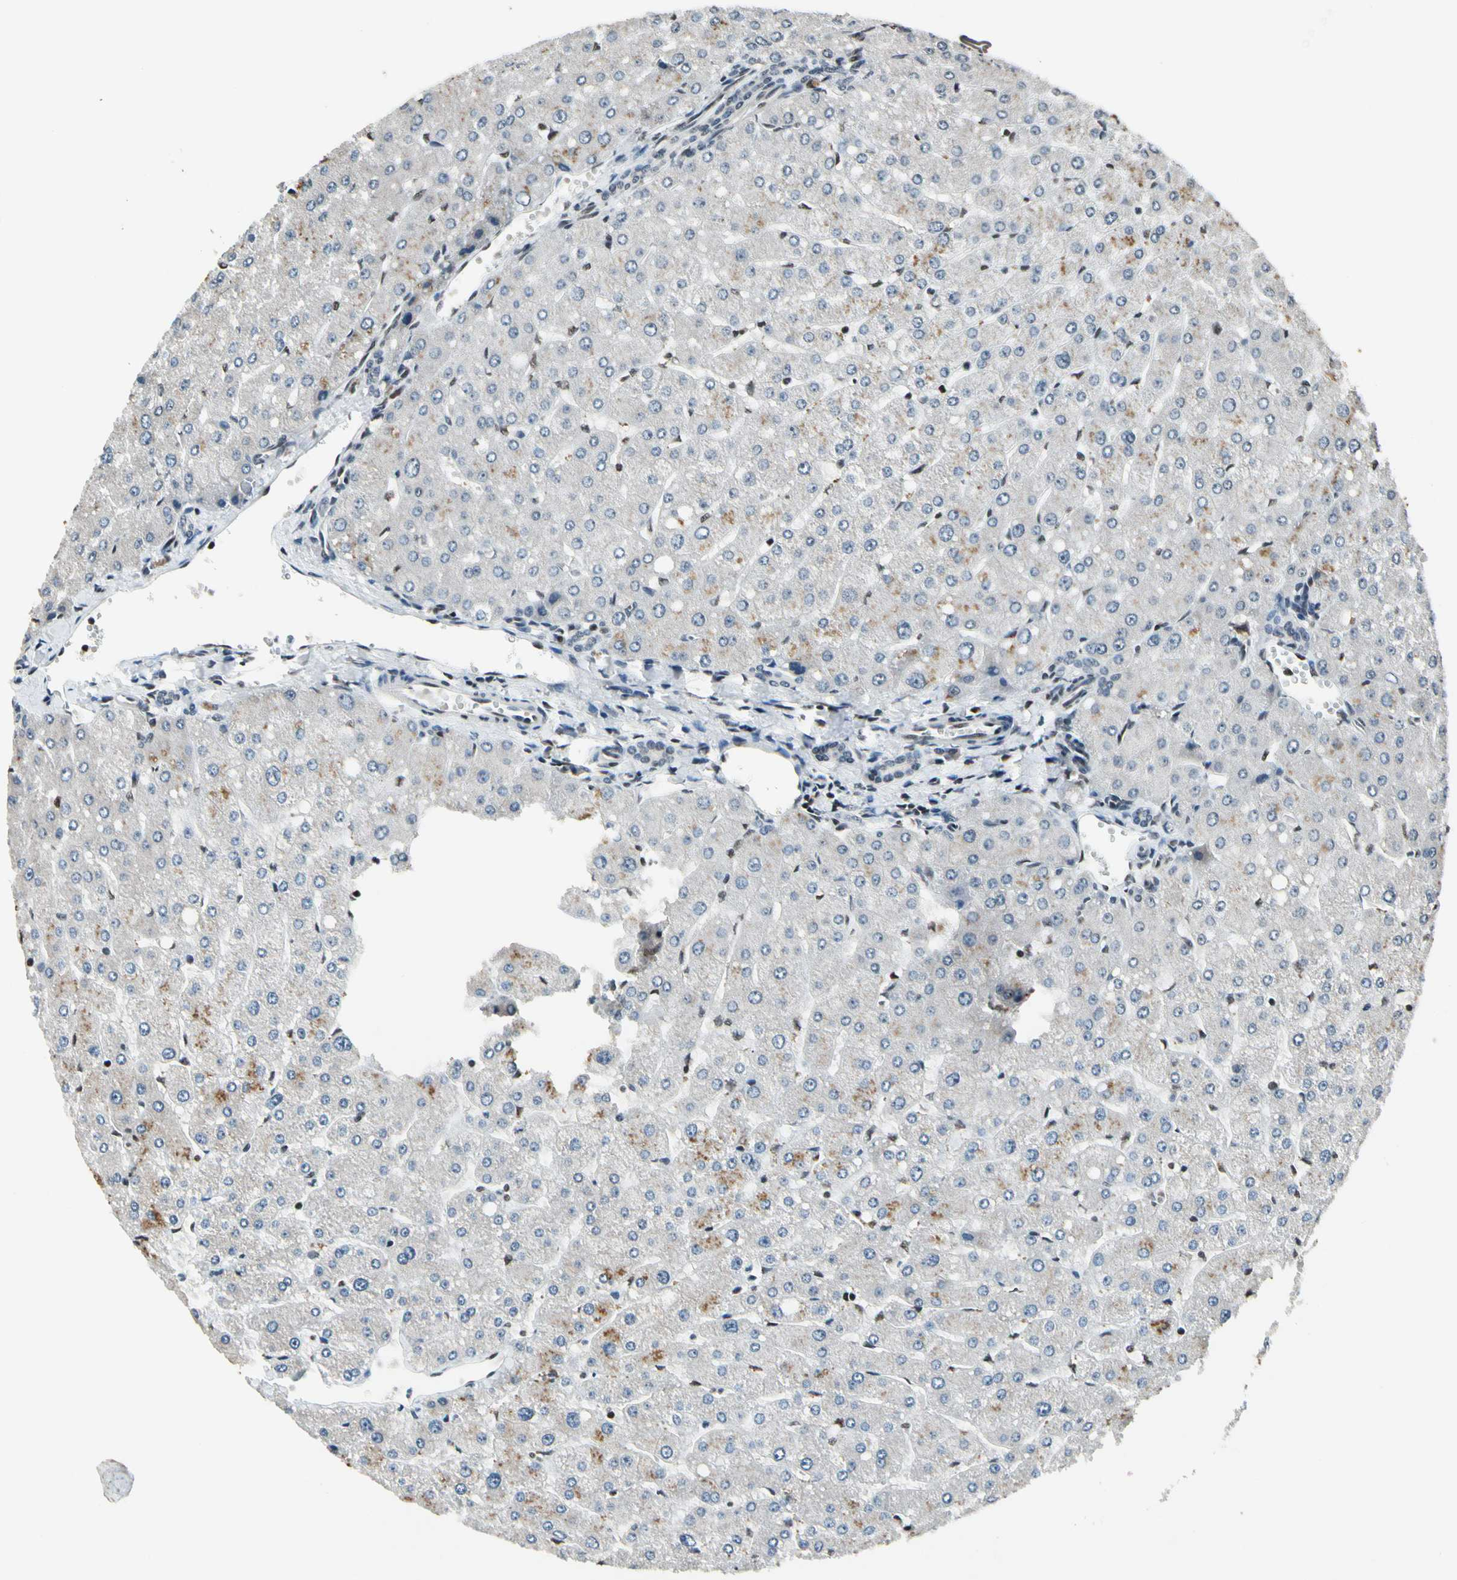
{"staining": {"intensity": "negative", "quantity": "none", "location": "none"}, "tissue": "liver", "cell_type": "Cholangiocytes", "image_type": "normal", "snomed": [{"axis": "morphology", "description": "Normal tissue, NOS"}, {"axis": "topography", "description": "Liver"}], "caption": "Protein analysis of benign liver reveals no significant staining in cholangiocytes. (DAB immunohistochemistry (IHC) visualized using brightfield microscopy, high magnification).", "gene": "RECQL", "patient": {"sex": "male", "age": 55}}